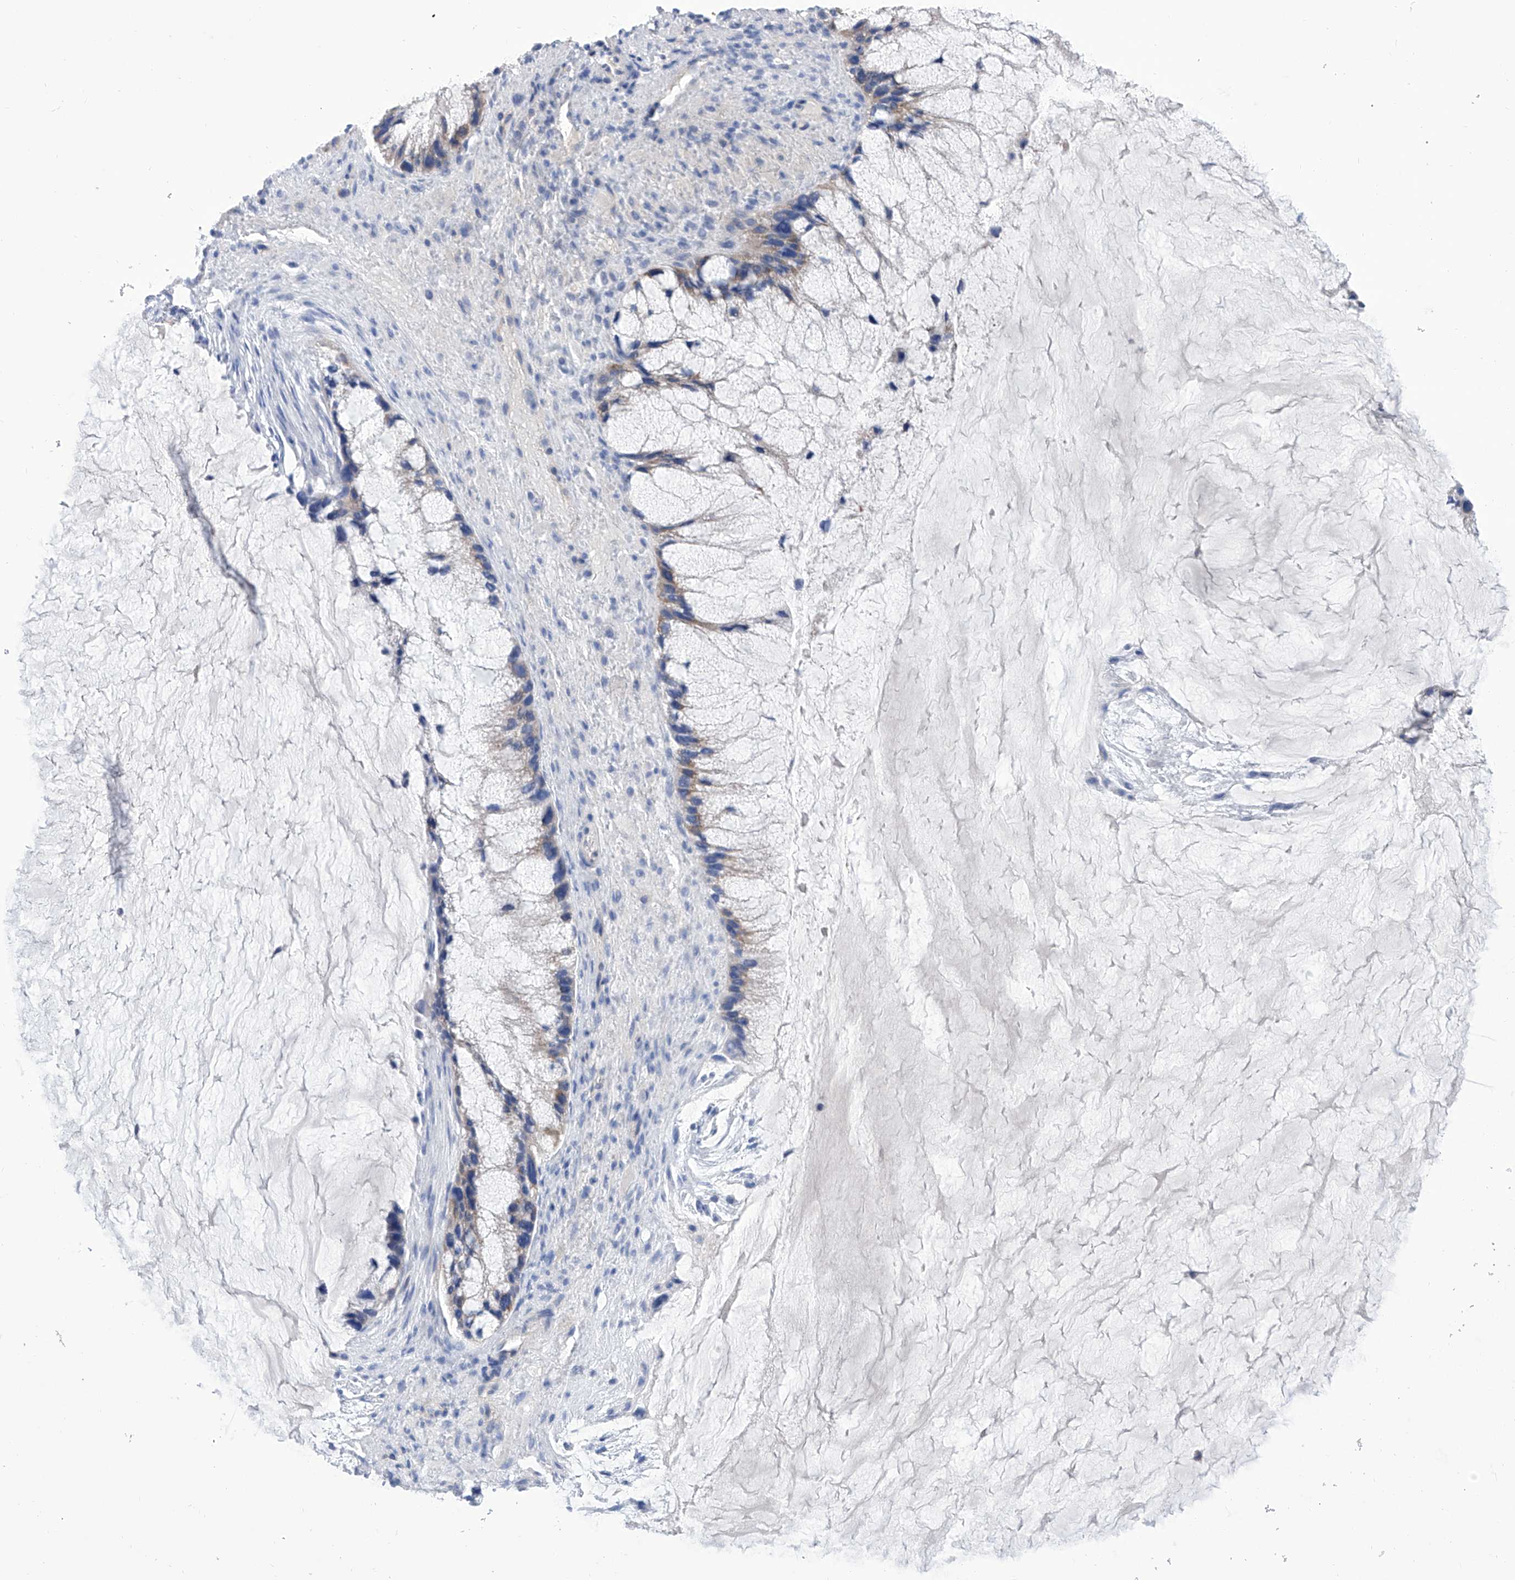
{"staining": {"intensity": "weak", "quantity": ">75%", "location": "cytoplasmic/membranous"}, "tissue": "ovarian cancer", "cell_type": "Tumor cells", "image_type": "cancer", "snomed": [{"axis": "morphology", "description": "Cystadenocarcinoma, mucinous, NOS"}, {"axis": "topography", "description": "Ovary"}], "caption": "Mucinous cystadenocarcinoma (ovarian) was stained to show a protein in brown. There is low levels of weak cytoplasmic/membranous expression in approximately >75% of tumor cells. The protein of interest is stained brown, and the nuclei are stained in blue (DAB (3,3'-diaminobenzidine) IHC with brightfield microscopy, high magnification).", "gene": "SMS", "patient": {"sex": "female", "age": 37}}